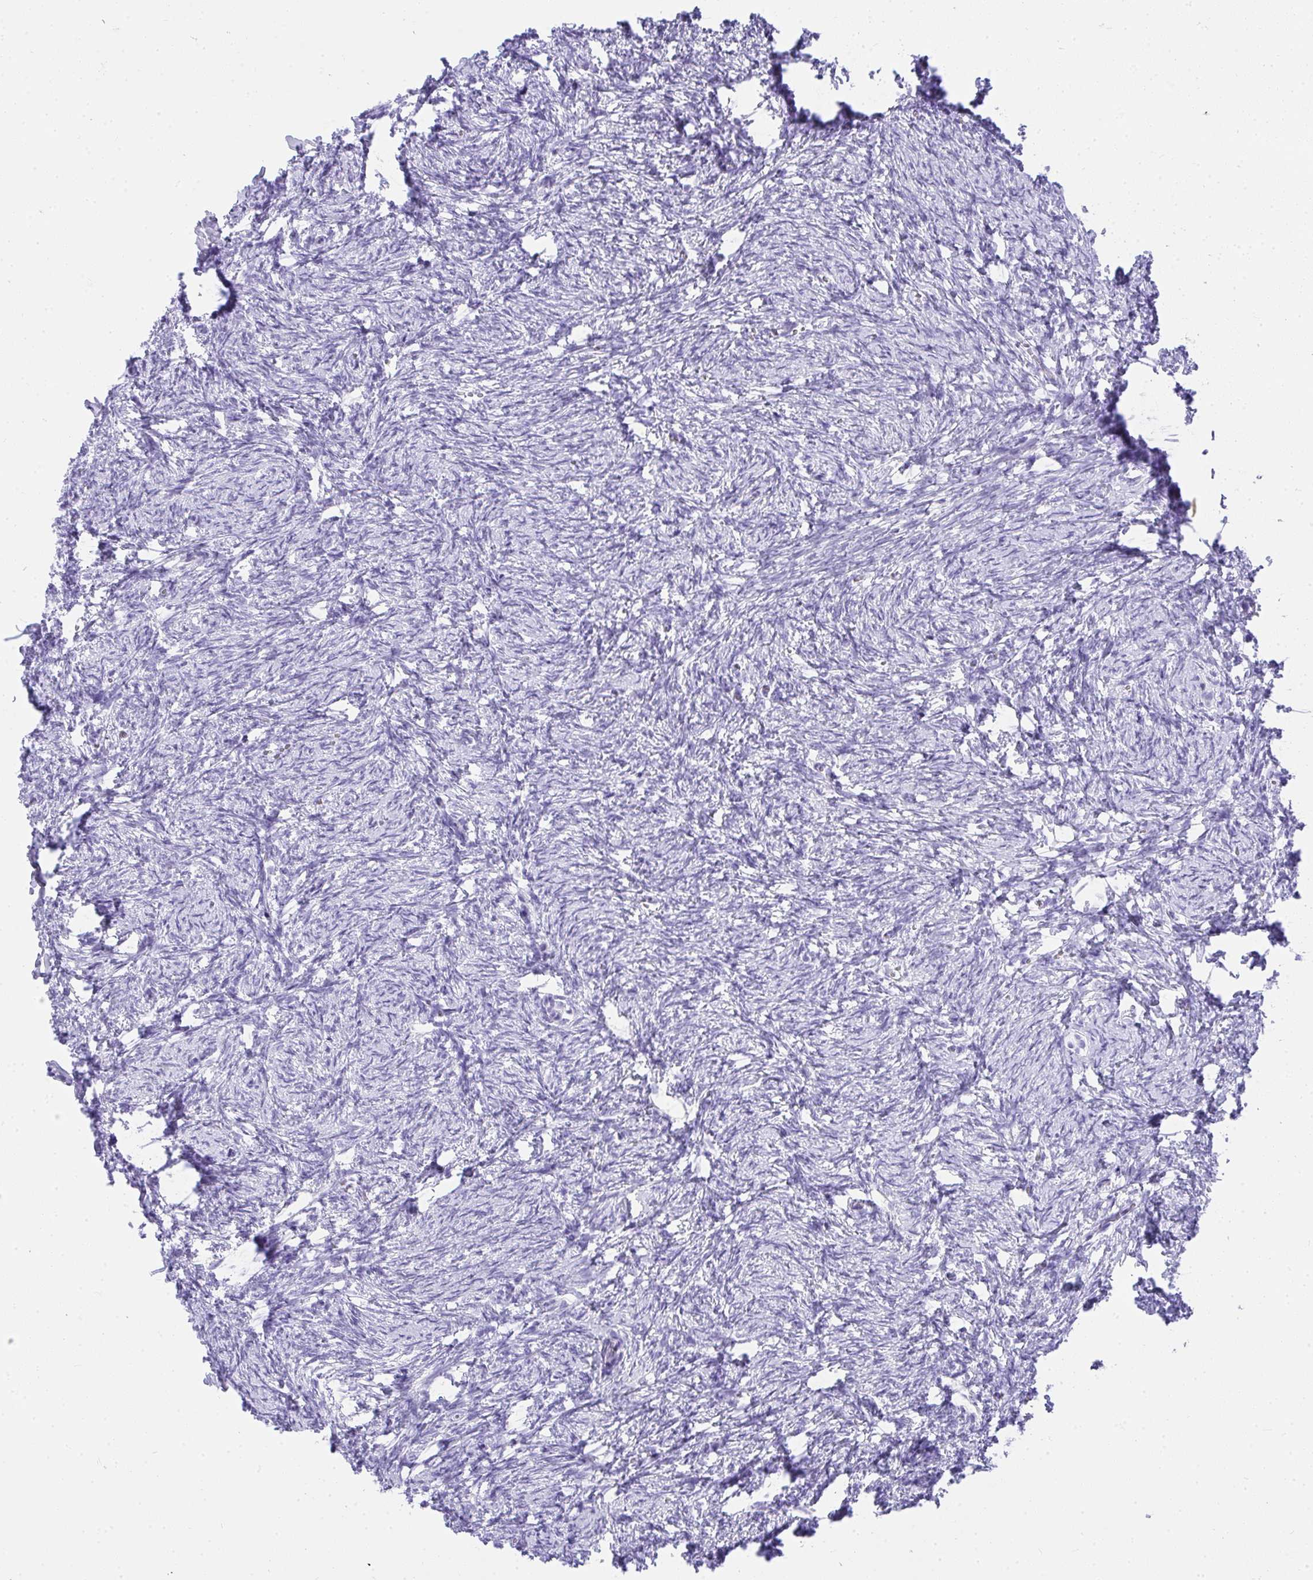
{"staining": {"intensity": "negative", "quantity": "none", "location": "none"}, "tissue": "ovary", "cell_type": "Follicle cells", "image_type": "normal", "snomed": [{"axis": "morphology", "description": "Normal tissue, NOS"}, {"axis": "topography", "description": "Ovary"}], "caption": "Immunohistochemical staining of unremarkable human ovary demonstrates no significant expression in follicle cells.", "gene": "AVIL", "patient": {"sex": "female", "age": 41}}